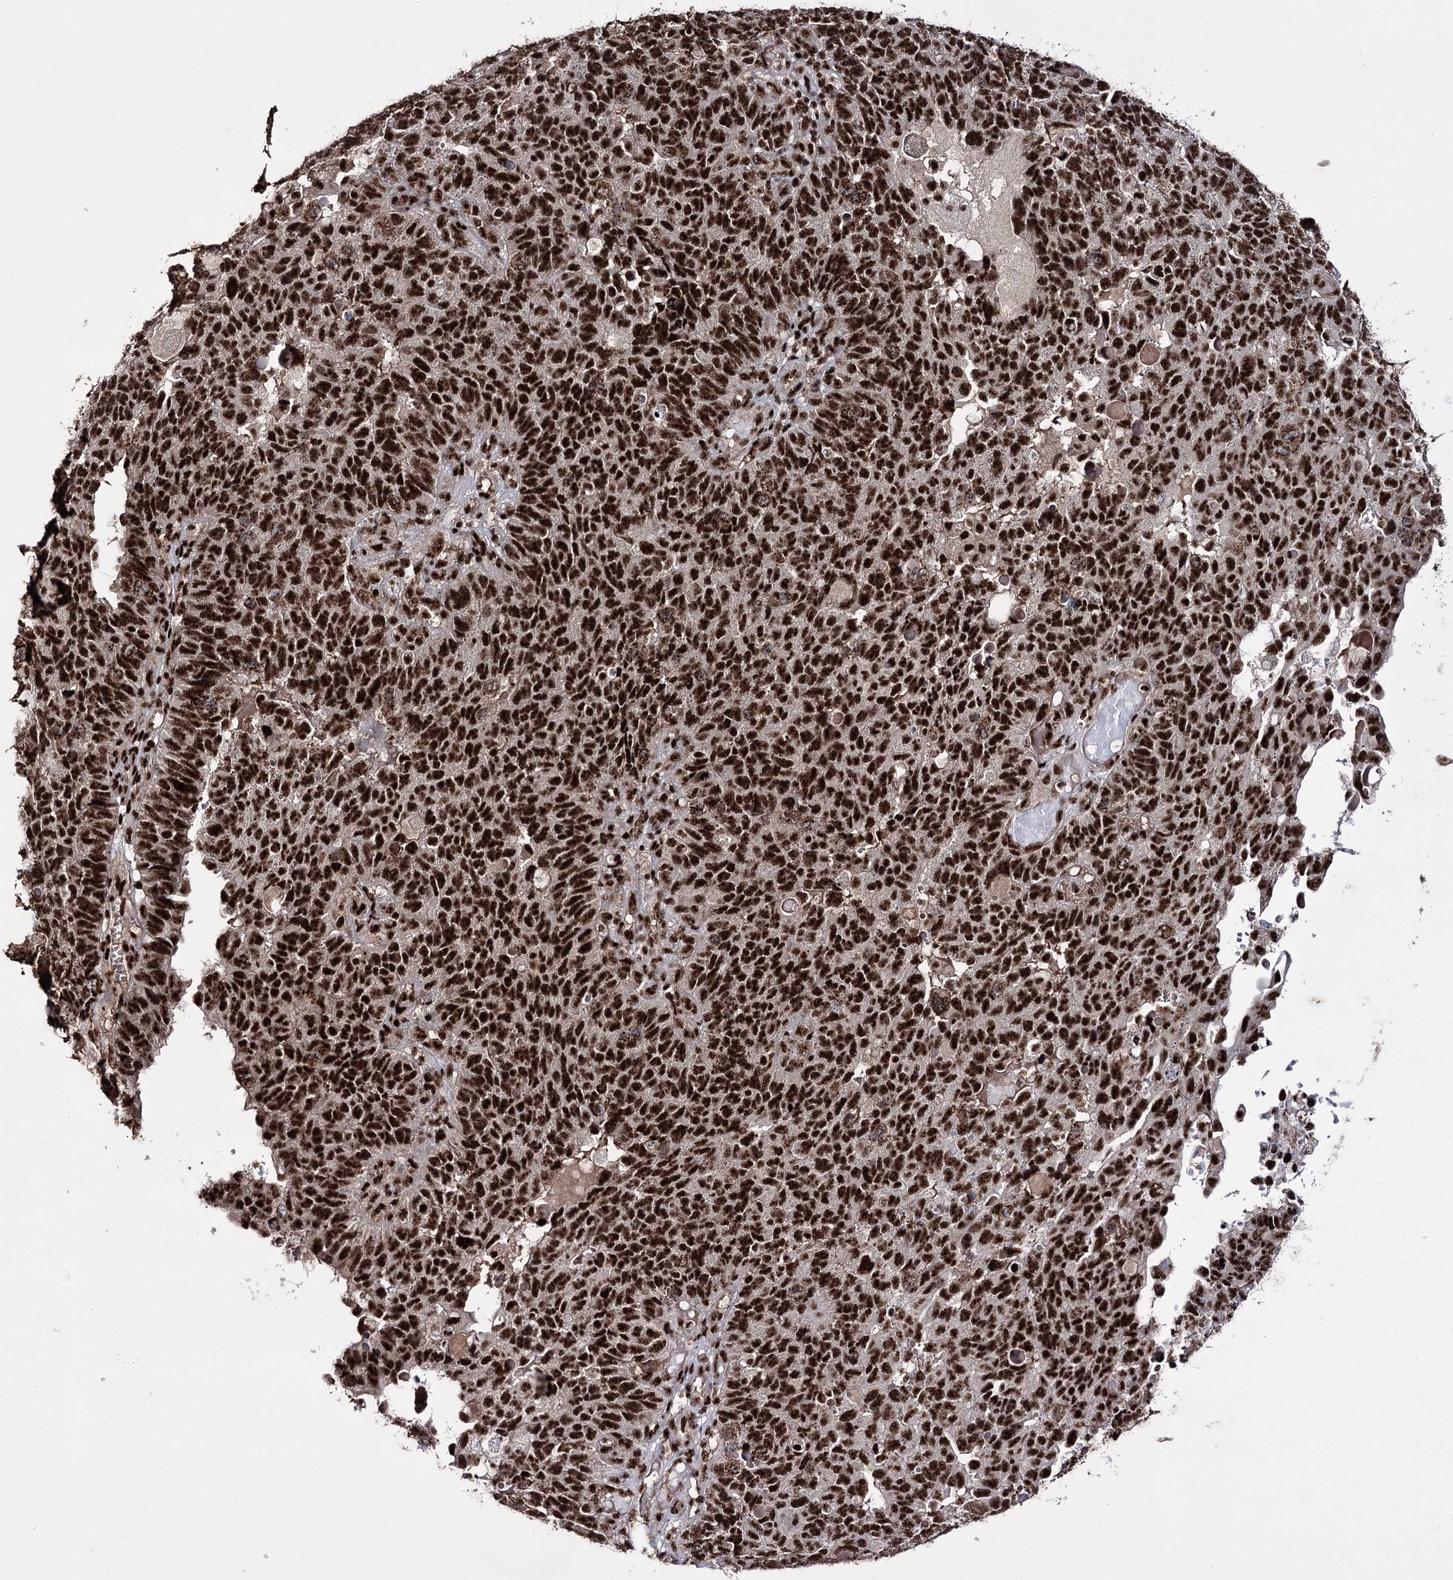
{"staining": {"intensity": "strong", "quantity": ">75%", "location": "nuclear"}, "tissue": "endometrial cancer", "cell_type": "Tumor cells", "image_type": "cancer", "snomed": [{"axis": "morphology", "description": "Adenocarcinoma, NOS"}, {"axis": "topography", "description": "Endometrium"}], "caption": "Endometrial cancer stained with a brown dye exhibits strong nuclear positive expression in about >75% of tumor cells.", "gene": "PRPF40A", "patient": {"sex": "female", "age": 66}}